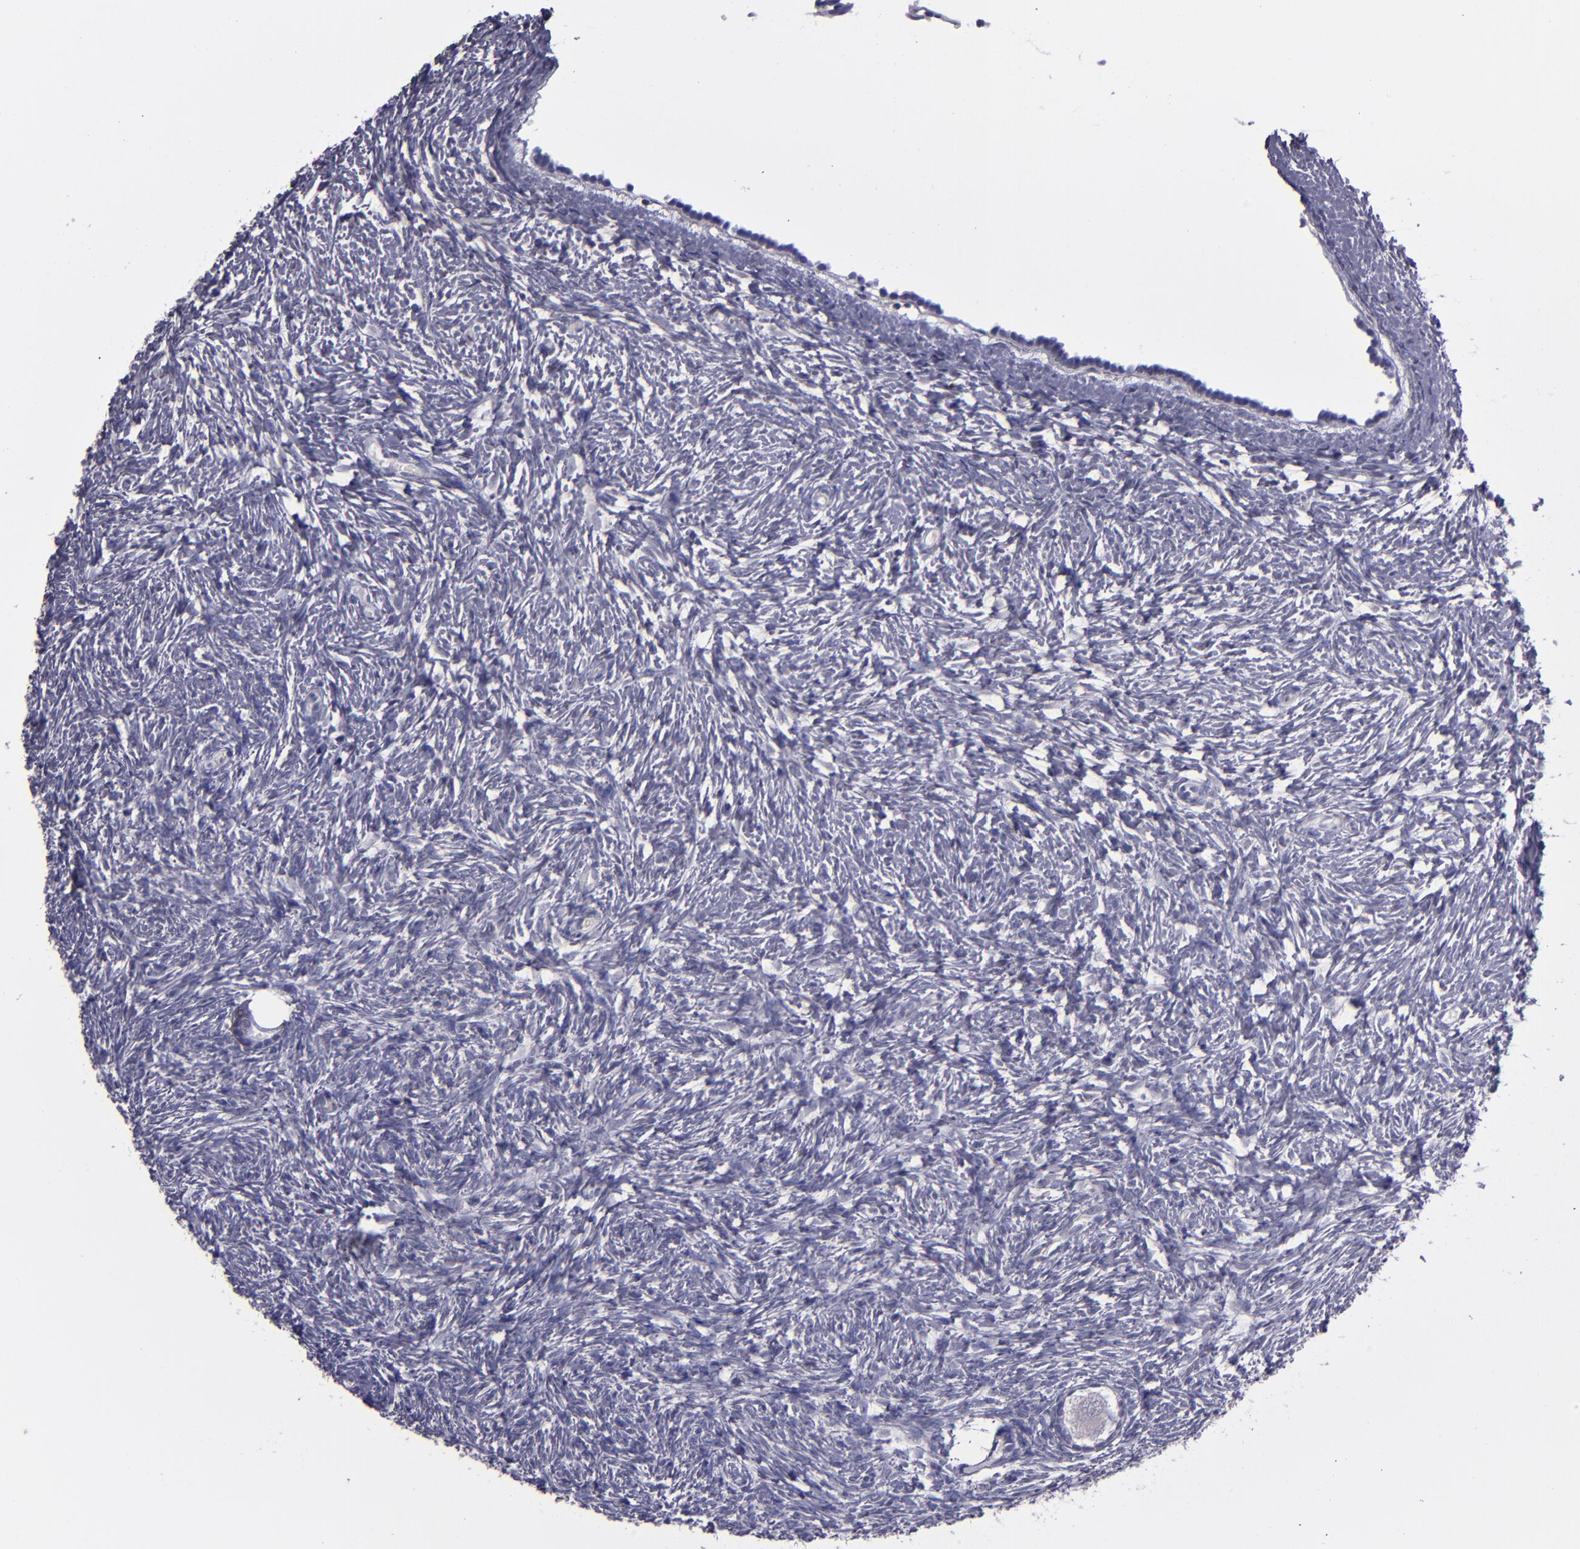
{"staining": {"intensity": "negative", "quantity": "none", "location": "none"}, "tissue": "ovary", "cell_type": "Follicle cells", "image_type": "normal", "snomed": [{"axis": "morphology", "description": "Normal tissue, NOS"}, {"axis": "topography", "description": "Ovary"}], "caption": "Protein analysis of normal ovary shows no significant positivity in follicle cells. (Stains: DAB (3,3'-diaminobenzidine) immunohistochemistry with hematoxylin counter stain, Microscopy: brightfield microscopy at high magnification).", "gene": "CEBPE", "patient": {"sex": "female", "age": 35}}